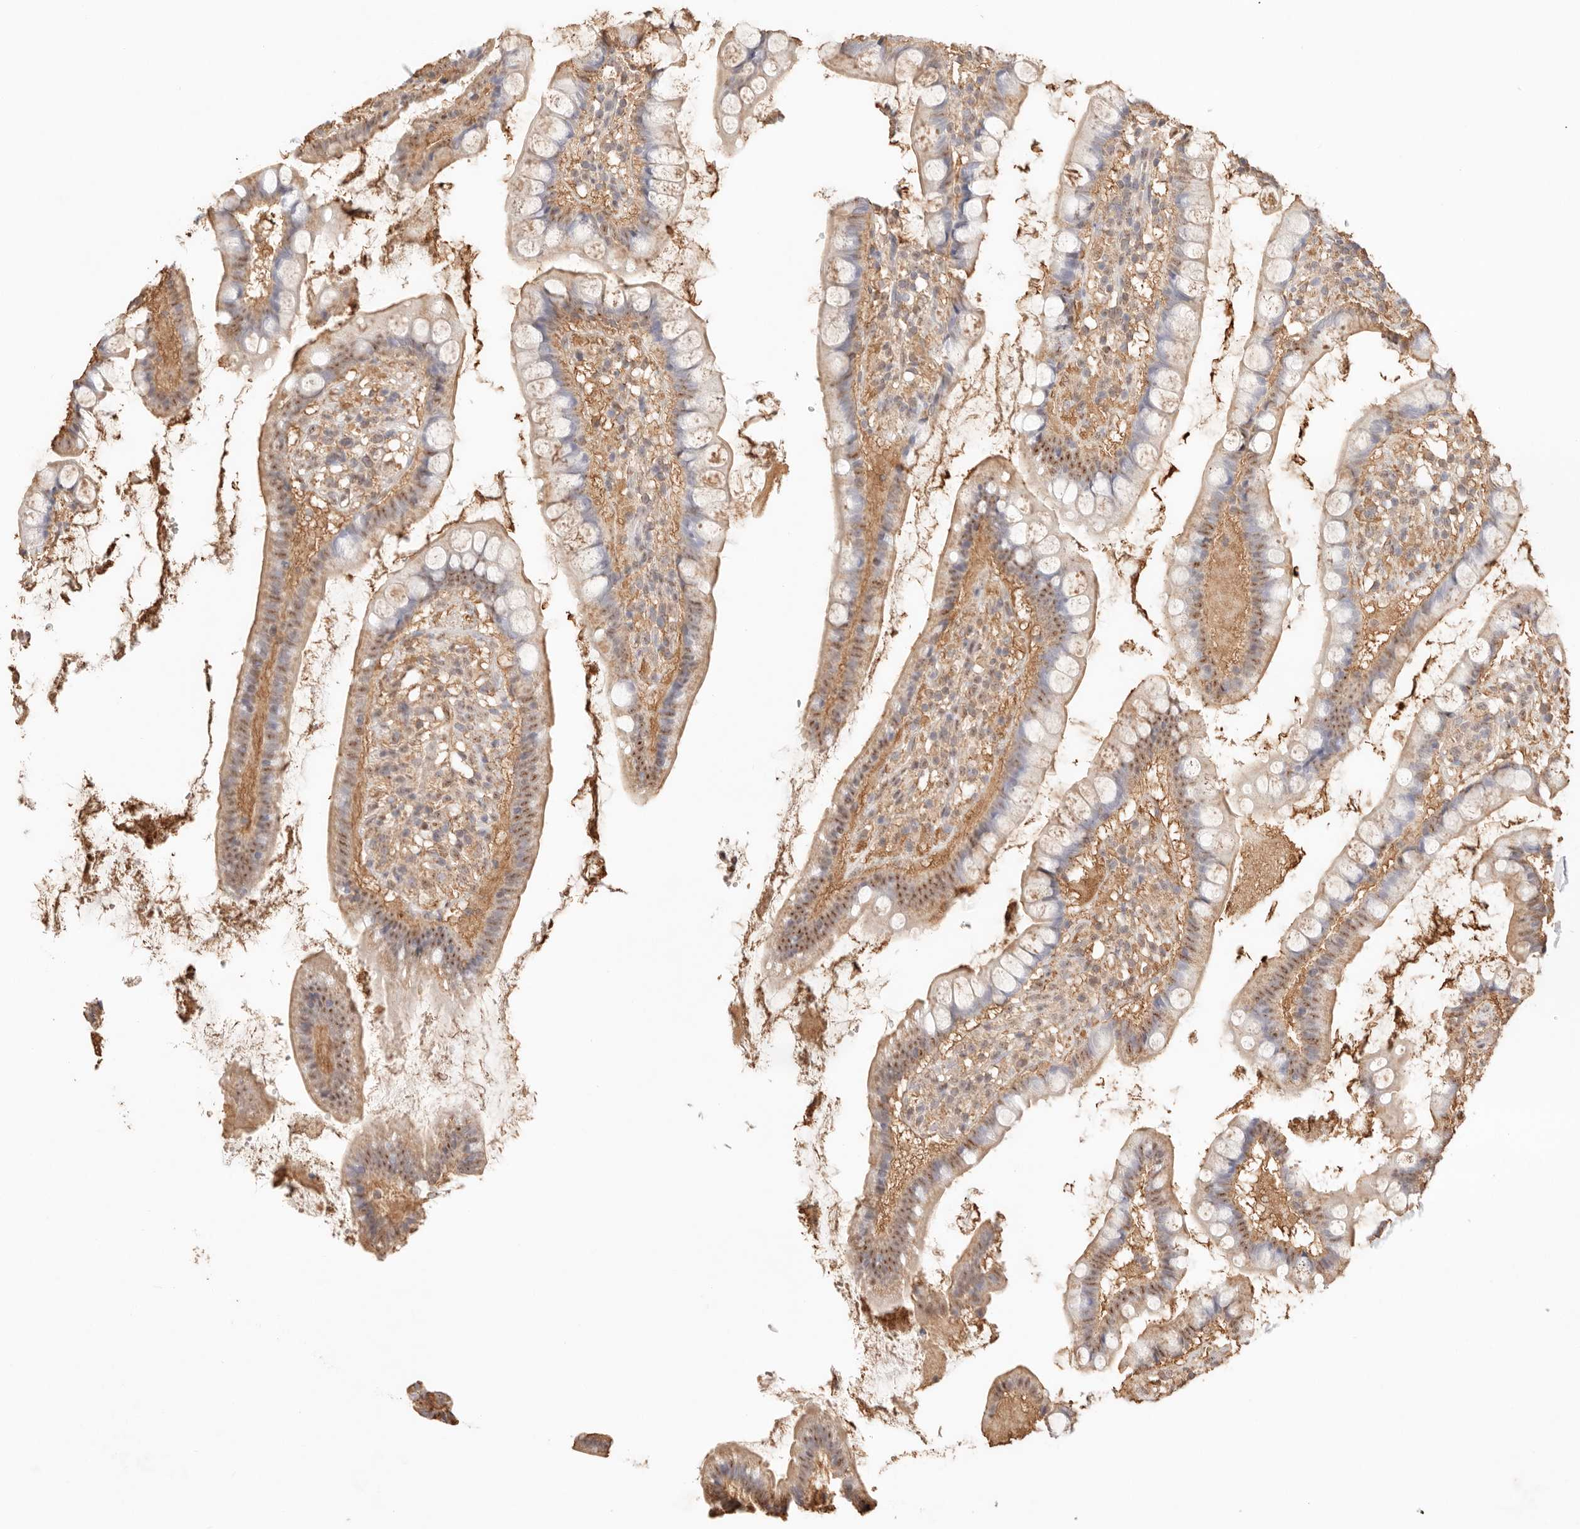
{"staining": {"intensity": "moderate", "quantity": ">75%", "location": "cytoplasmic/membranous,nuclear"}, "tissue": "small intestine", "cell_type": "Glandular cells", "image_type": "normal", "snomed": [{"axis": "morphology", "description": "Normal tissue, NOS"}, {"axis": "topography", "description": "Small intestine"}], "caption": "Immunohistochemical staining of normal human small intestine demonstrates moderate cytoplasmic/membranous,nuclear protein positivity in approximately >75% of glandular cells. Ihc stains the protein in brown and the nuclei are stained blue.", "gene": "IL1R2", "patient": {"sex": "female", "age": 84}}